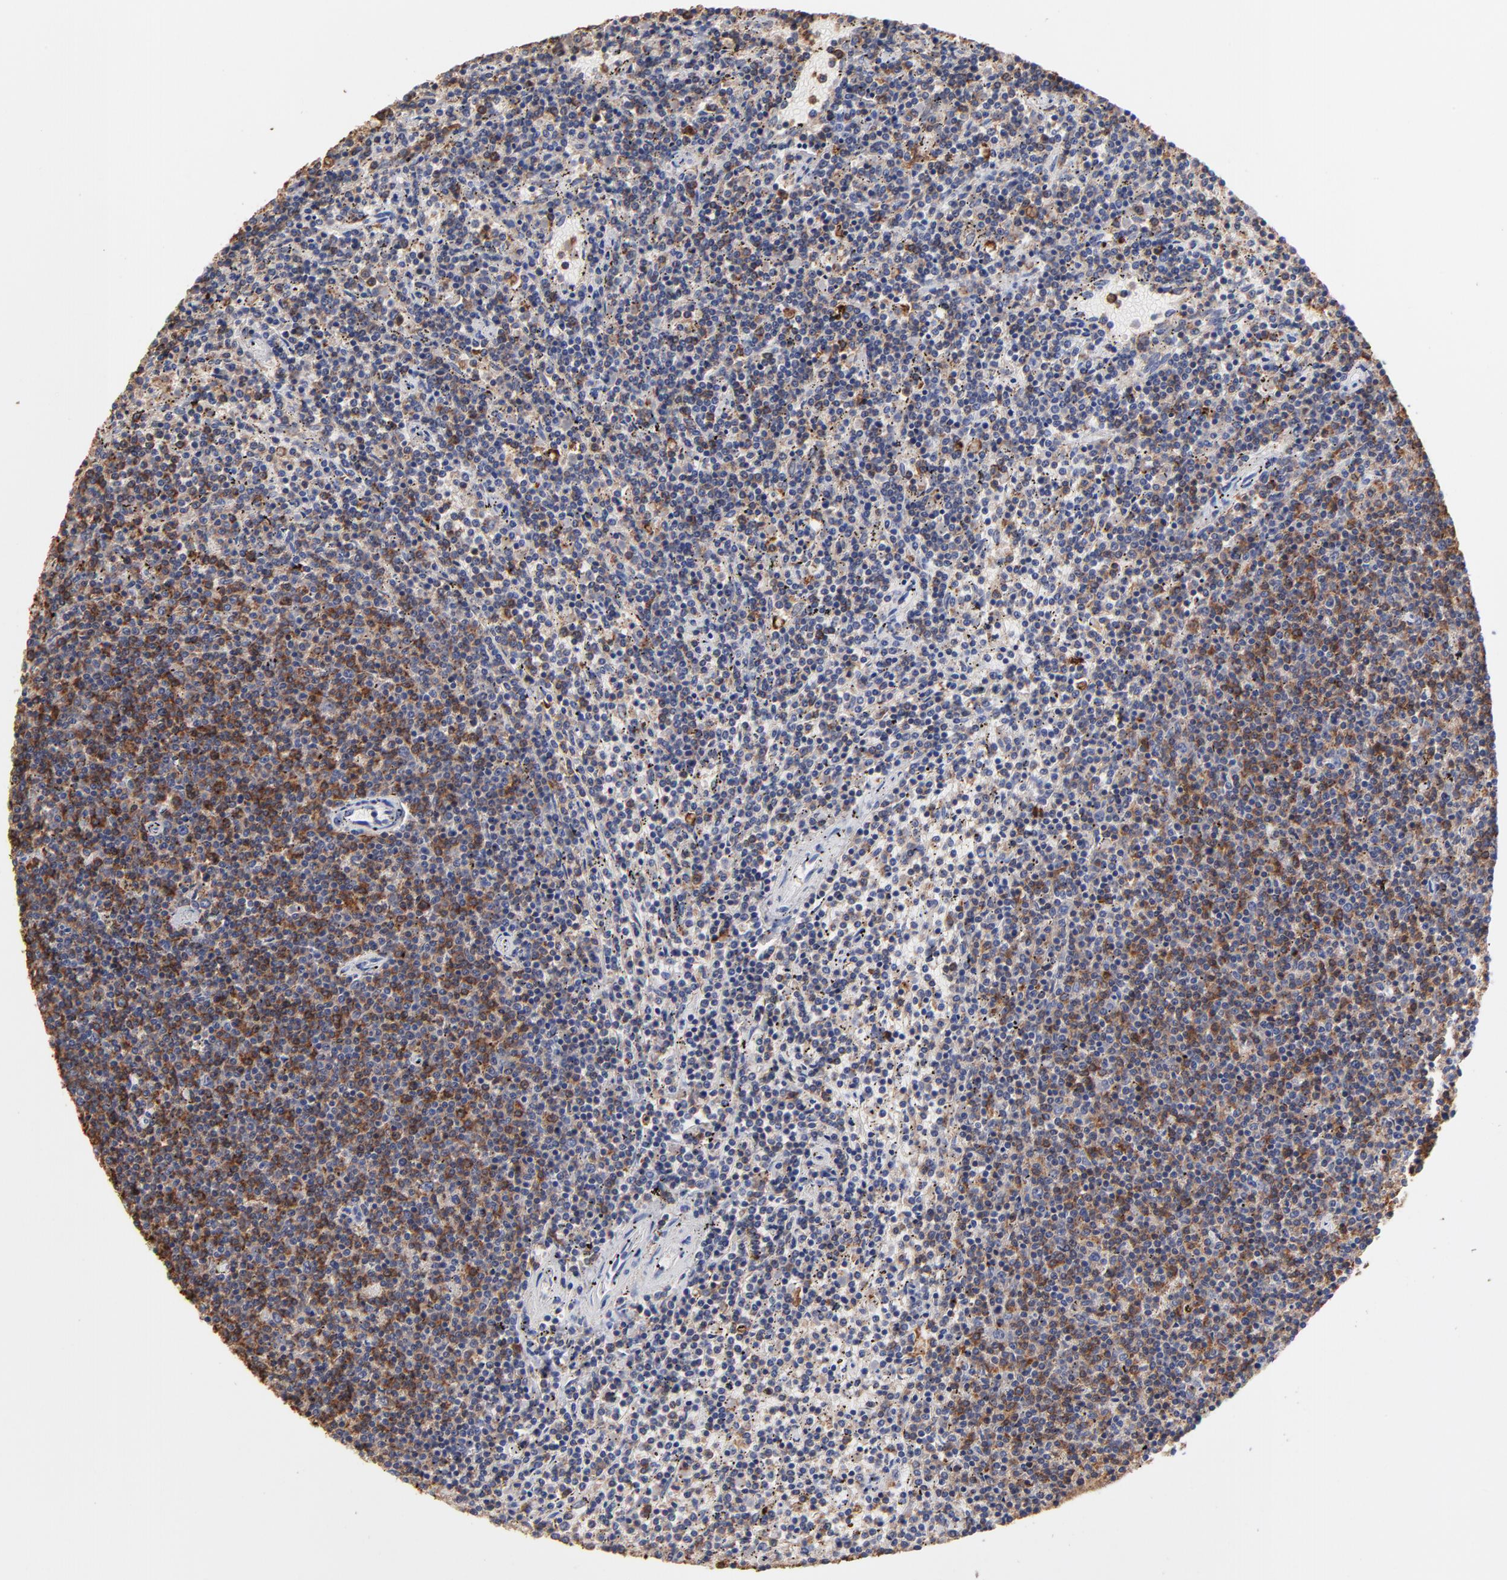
{"staining": {"intensity": "moderate", "quantity": "25%-75%", "location": "cytoplasmic/membranous"}, "tissue": "lymphoma", "cell_type": "Tumor cells", "image_type": "cancer", "snomed": [{"axis": "morphology", "description": "Malignant lymphoma, non-Hodgkin's type, Low grade"}, {"axis": "topography", "description": "Spleen"}], "caption": "Protein staining by immunohistochemistry (IHC) displays moderate cytoplasmic/membranous expression in approximately 25%-75% of tumor cells in low-grade malignant lymphoma, non-Hodgkin's type.", "gene": "ASL", "patient": {"sex": "female", "age": 50}}